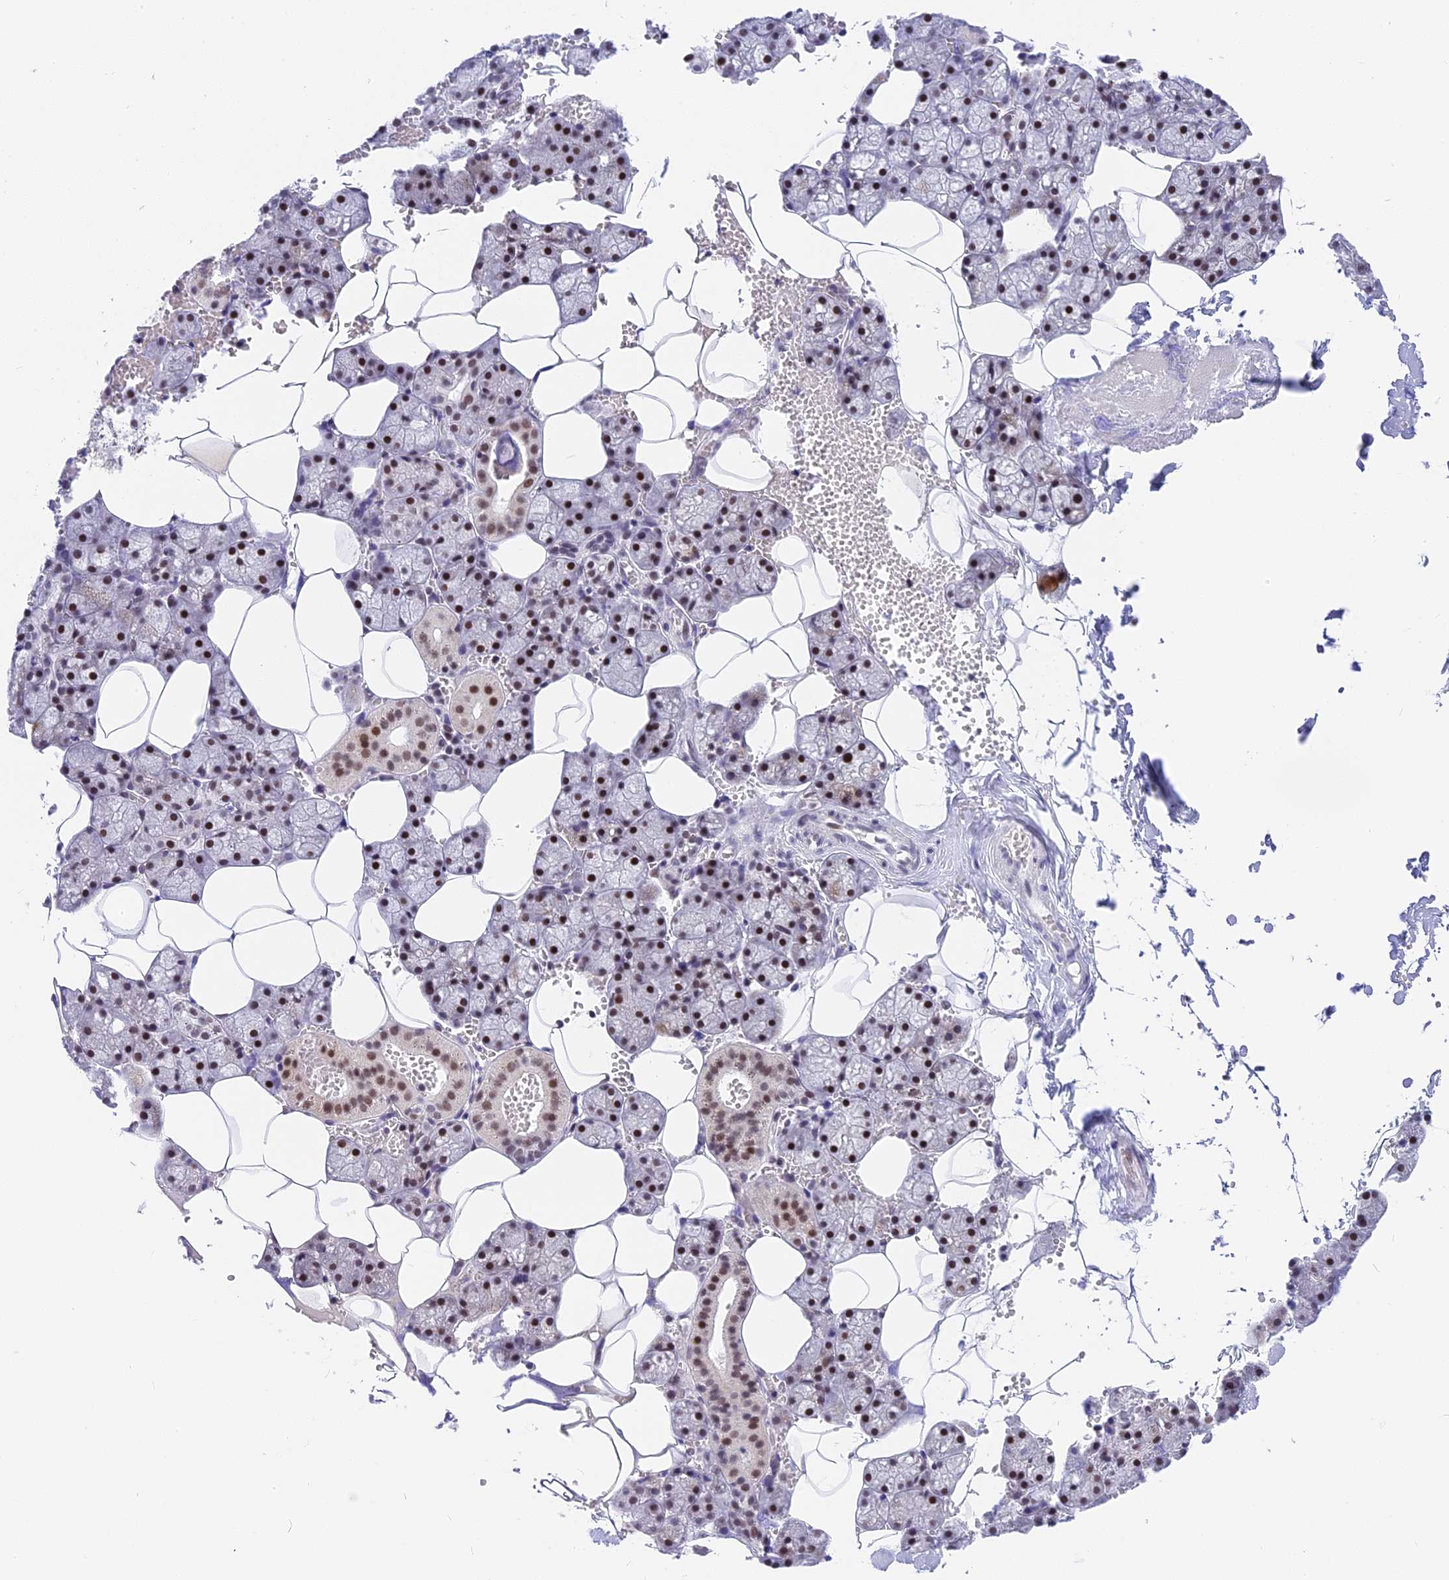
{"staining": {"intensity": "strong", "quantity": ">75%", "location": "nuclear"}, "tissue": "salivary gland", "cell_type": "Glandular cells", "image_type": "normal", "snomed": [{"axis": "morphology", "description": "Normal tissue, NOS"}, {"axis": "topography", "description": "Salivary gland"}], "caption": "High-magnification brightfield microscopy of normal salivary gland stained with DAB (3,3'-diaminobenzidine) (brown) and counterstained with hematoxylin (blue). glandular cells exhibit strong nuclear staining is appreciated in about>75% of cells. (DAB IHC, brown staining for protein, blue staining for nuclei).", "gene": "SBNO1", "patient": {"sex": "male", "age": 62}}